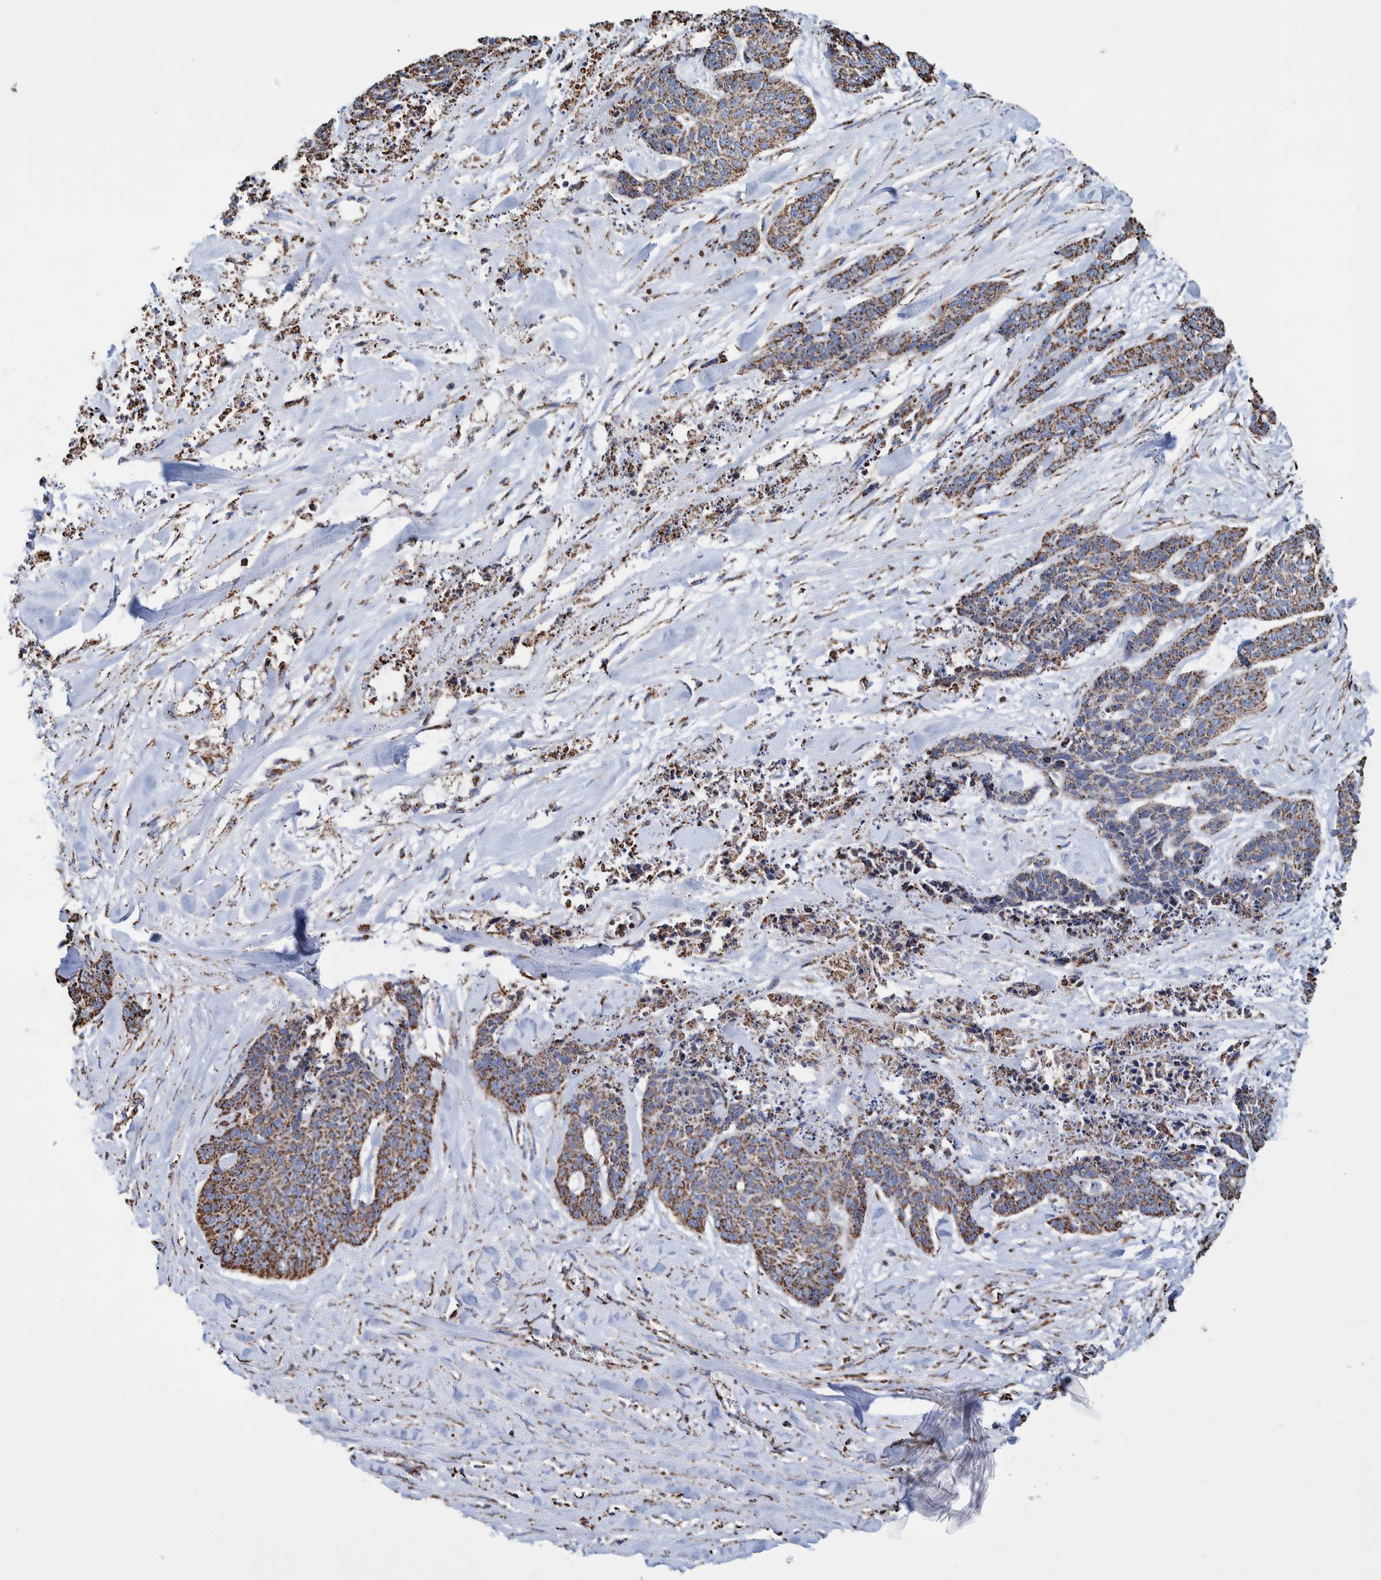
{"staining": {"intensity": "strong", "quantity": ">75%", "location": "cytoplasmic/membranous"}, "tissue": "skin cancer", "cell_type": "Tumor cells", "image_type": "cancer", "snomed": [{"axis": "morphology", "description": "Basal cell carcinoma"}, {"axis": "topography", "description": "Skin"}], "caption": "Protein expression analysis of basal cell carcinoma (skin) reveals strong cytoplasmic/membranous expression in about >75% of tumor cells.", "gene": "VPS26C", "patient": {"sex": "female", "age": 64}}